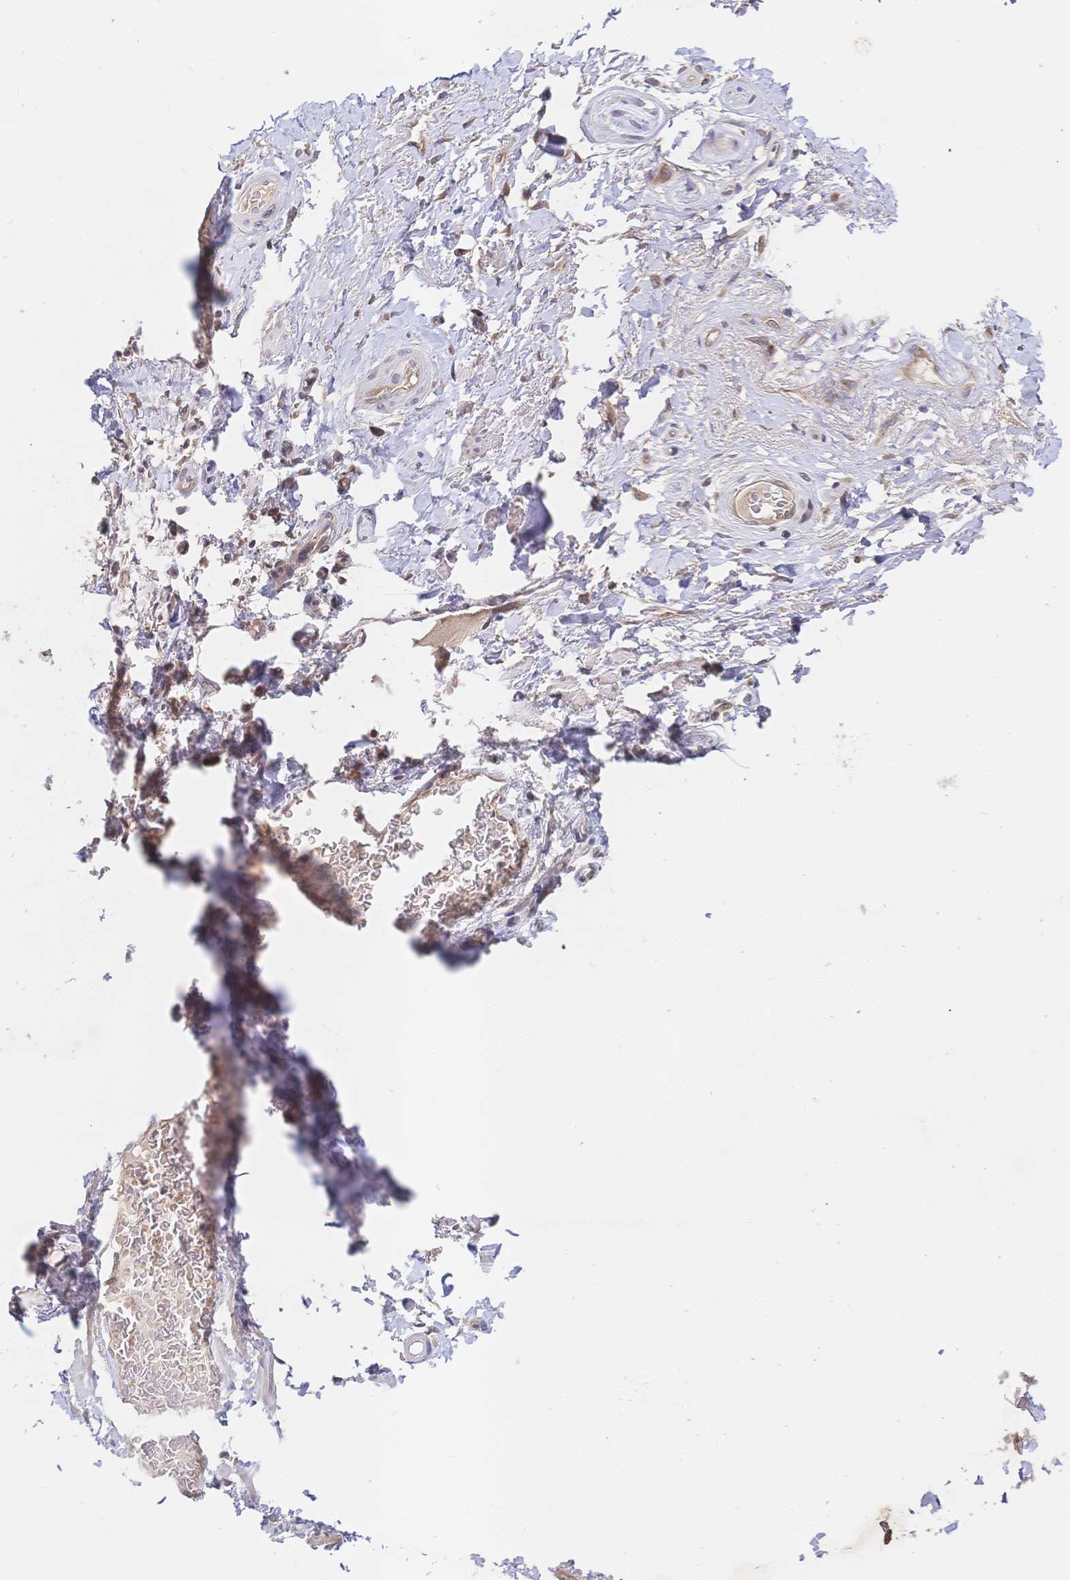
{"staining": {"intensity": "negative", "quantity": "none", "location": "none"}, "tissue": "soft tissue", "cell_type": "Fibroblasts", "image_type": "normal", "snomed": [{"axis": "morphology", "description": "Normal tissue, NOS"}, {"axis": "topography", "description": "Peripheral nerve tissue"}], "caption": "IHC of normal human soft tissue demonstrates no expression in fibroblasts.", "gene": "LMO4", "patient": {"sex": "male", "age": 51}}